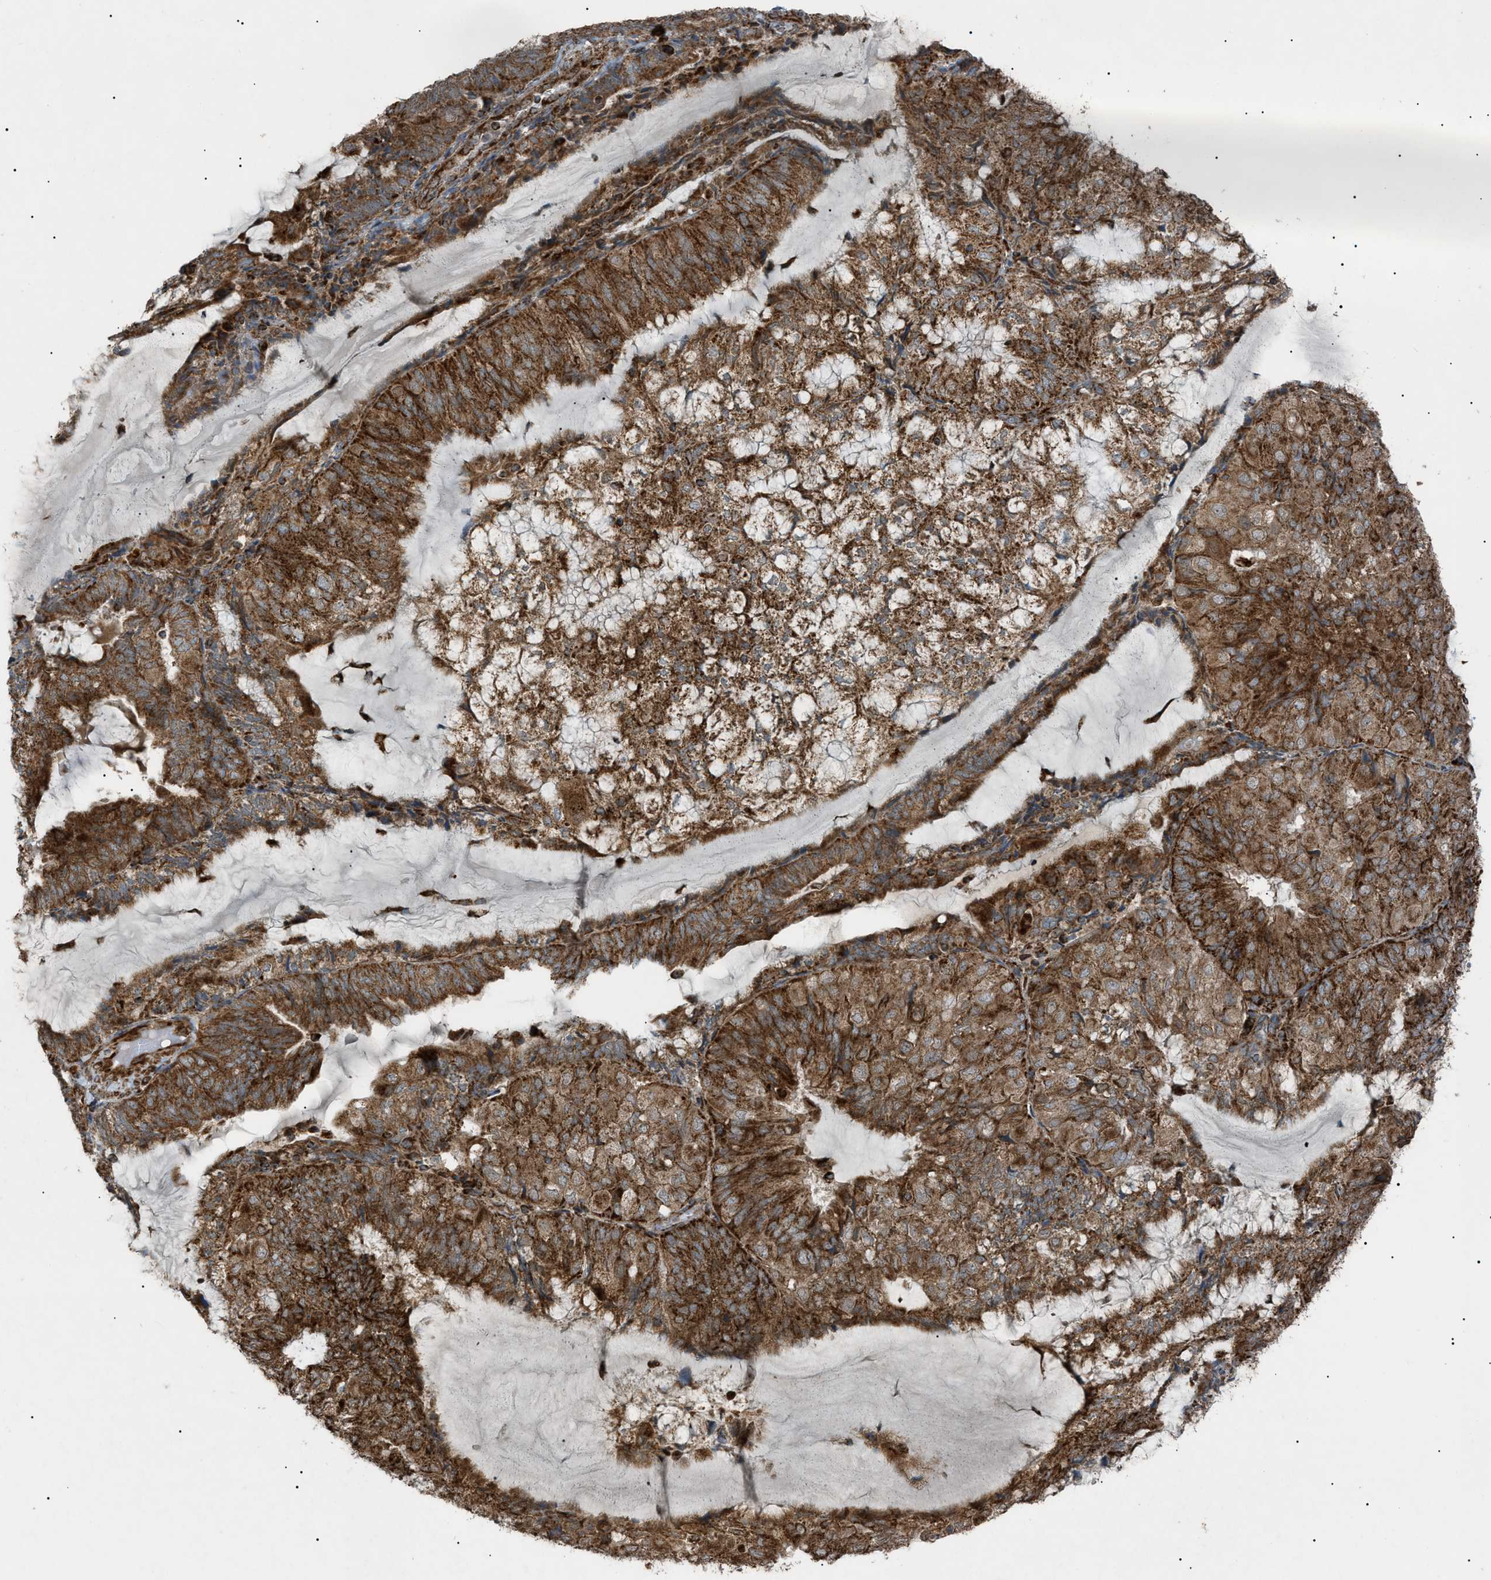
{"staining": {"intensity": "strong", "quantity": ">75%", "location": "cytoplasmic/membranous"}, "tissue": "endometrial cancer", "cell_type": "Tumor cells", "image_type": "cancer", "snomed": [{"axis": "morphology", "description": "Adenocarcinoma, NOS"}, {"axis": "topography", "description": "Endometrium"}], "caption": "Immunohistochemistry (IHC) photomicrograph of neoplastic tissue: human endometrial cancer stained using IHC reveals high levels of strong protein expression localized specifically in the cytoplasmic/membranous of tumor cells, appearing as a cytoplasmic/membranous brown color.", "gene": "C1GALT1C1", "patient": {"sex": "female", "age": 81}}